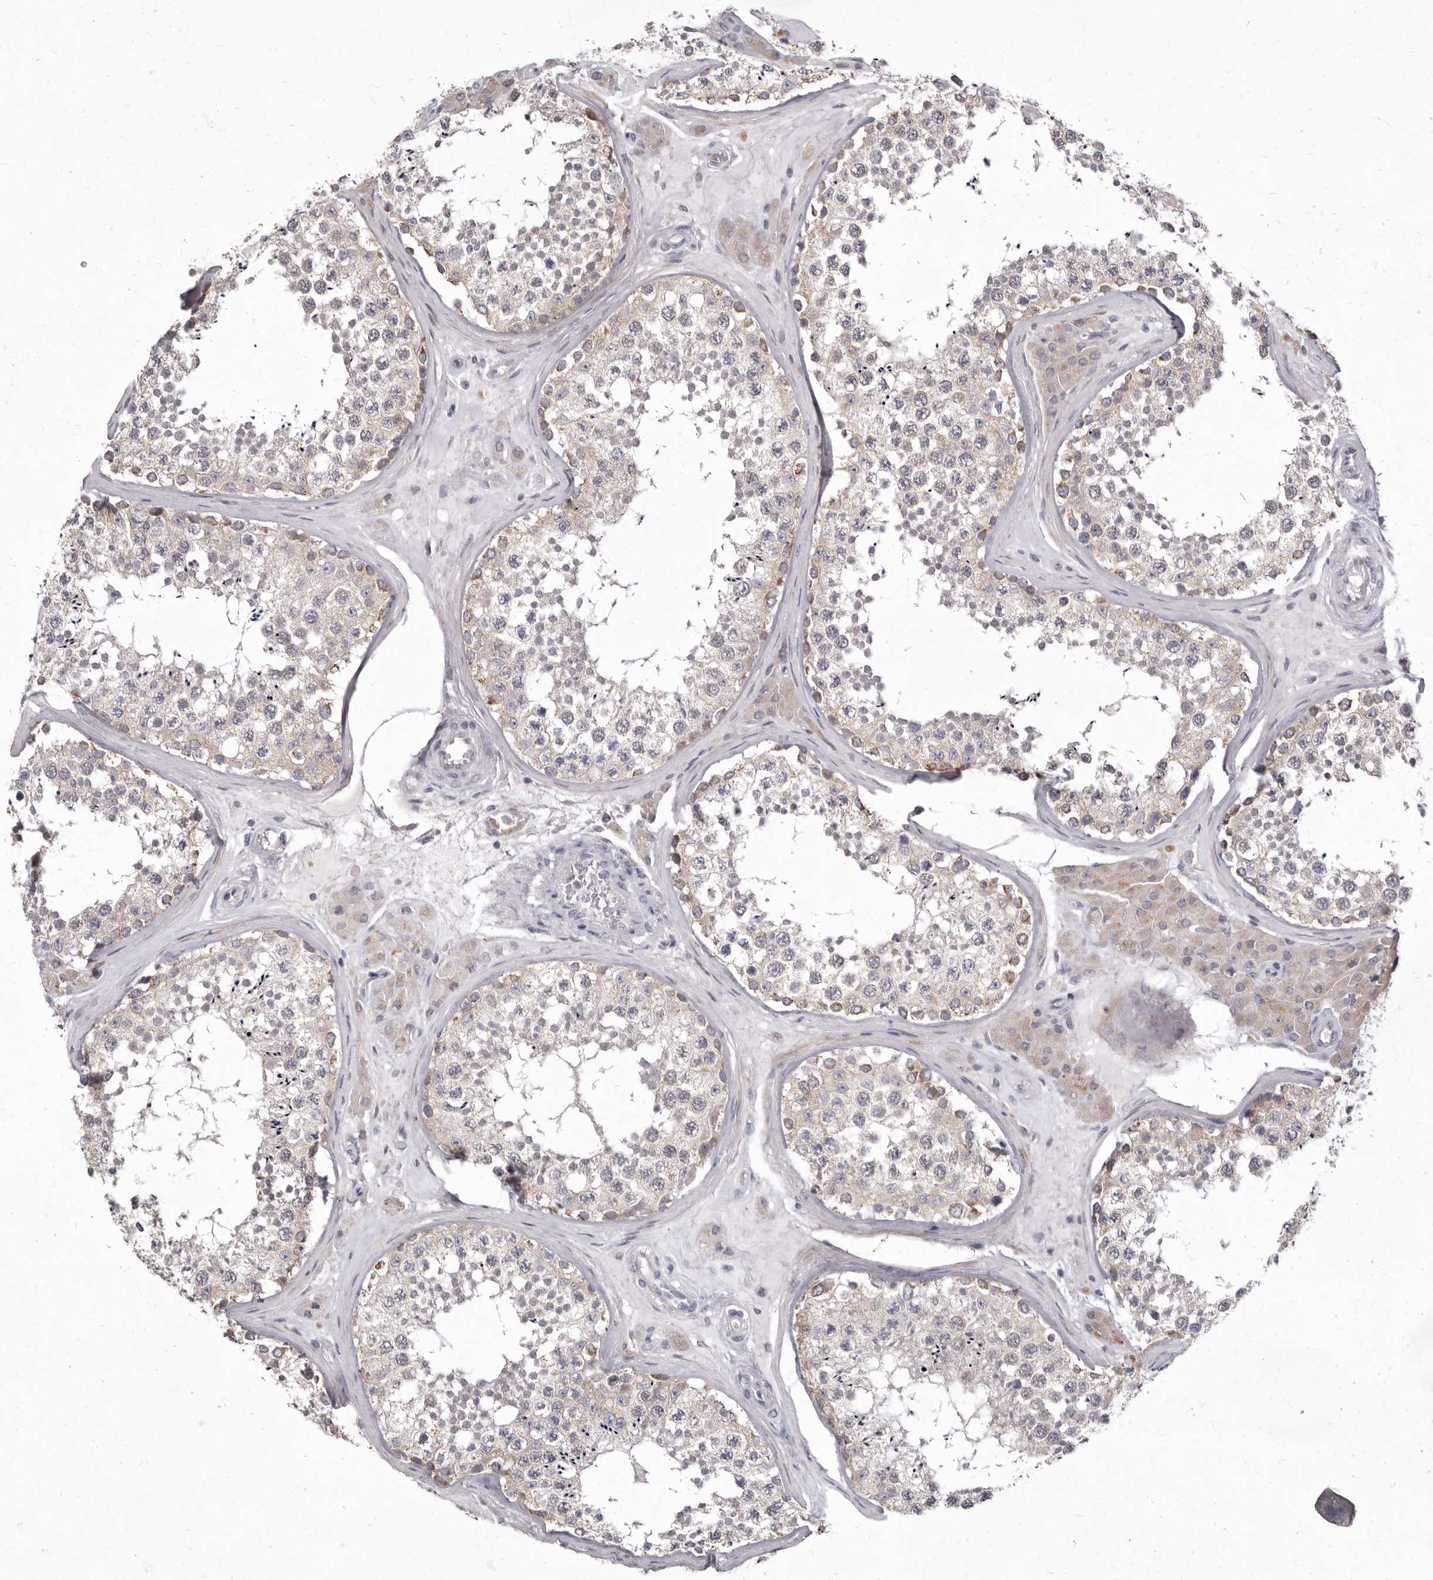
{"staining": {"intensity": "moderate", "quantity": "25%-75%", "location": "cytoplasmic/membranous"}, "tissue": "testis", "cell_type": "Cells in seminiferous ducts", "image_type": "normal", "snomed": [{"axis": "morphology", "description": "Normal tissue, NOS"}, {"axis": "topography", "description": "Testis"}], "caption": "Human testis stained for a protein (brown) exhibits moderate cytoplasmic/membranous positive expression in about 25%-75% of cells in seminiferous ducts.", "gene": "P2RX6", "patient": {"sex": "male", "age": 46}}